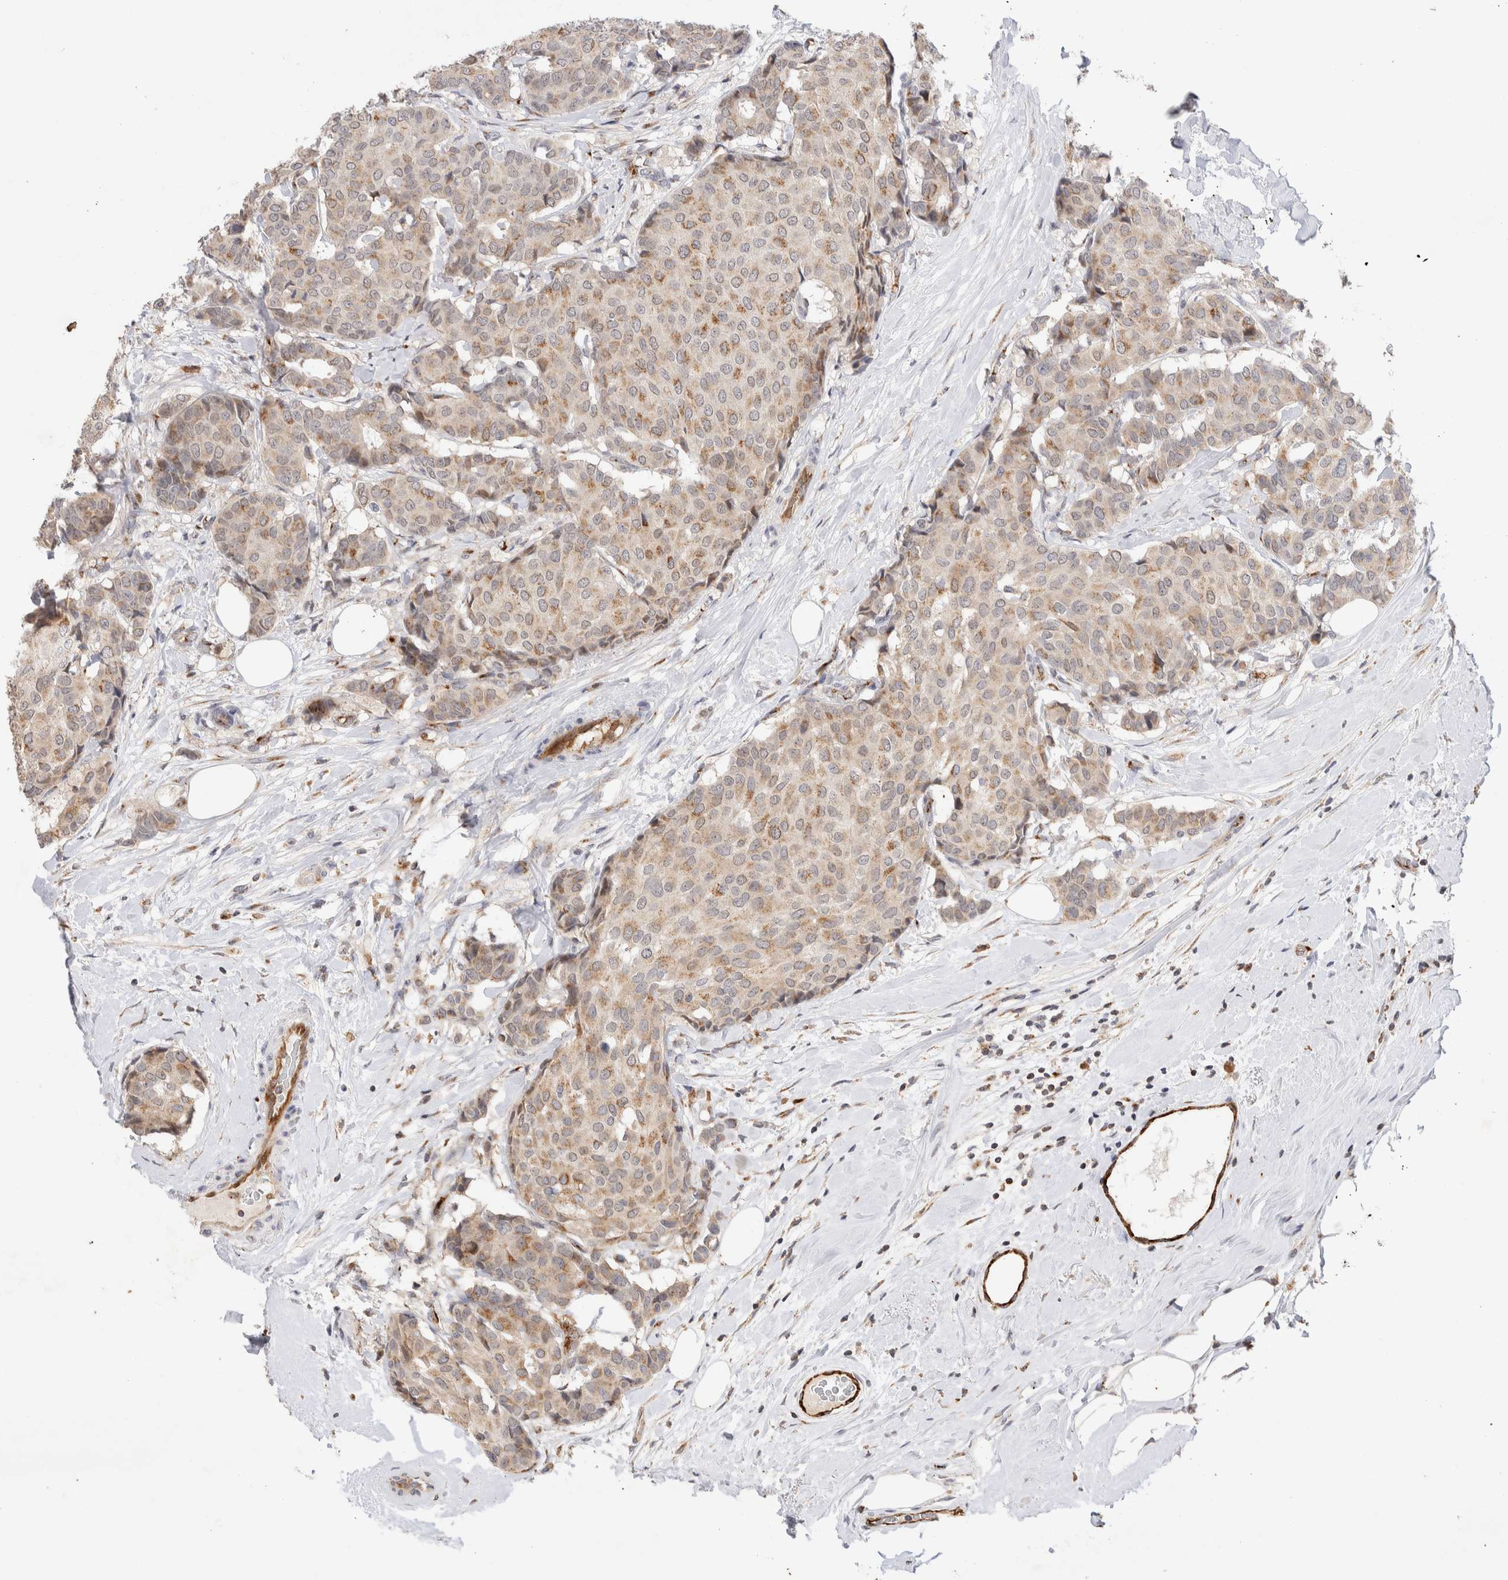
{"staining": {"intensity": "moderate", "quantity": "25%-75%", "location": "cytoplasmic/membranous,nuclear"}, "tissue": "breast cancer", "cell_type": "Tumor cells", "image_type": "cancer", "snomed": [{"axis": "morphology", "description": "Duct carcinoma"}, {"axis": "topography", "description": "Breast"}], "caption": "Immunohistochemical staining of human intraductal carcinoma (breast) reveals medium levels of moderate cytoplasmic/membranous and nuclear positivity in approximately 25%-75% of tumor cells.", "gene": "NSMAF", "patient": {"sex": "female", "age": 75}}